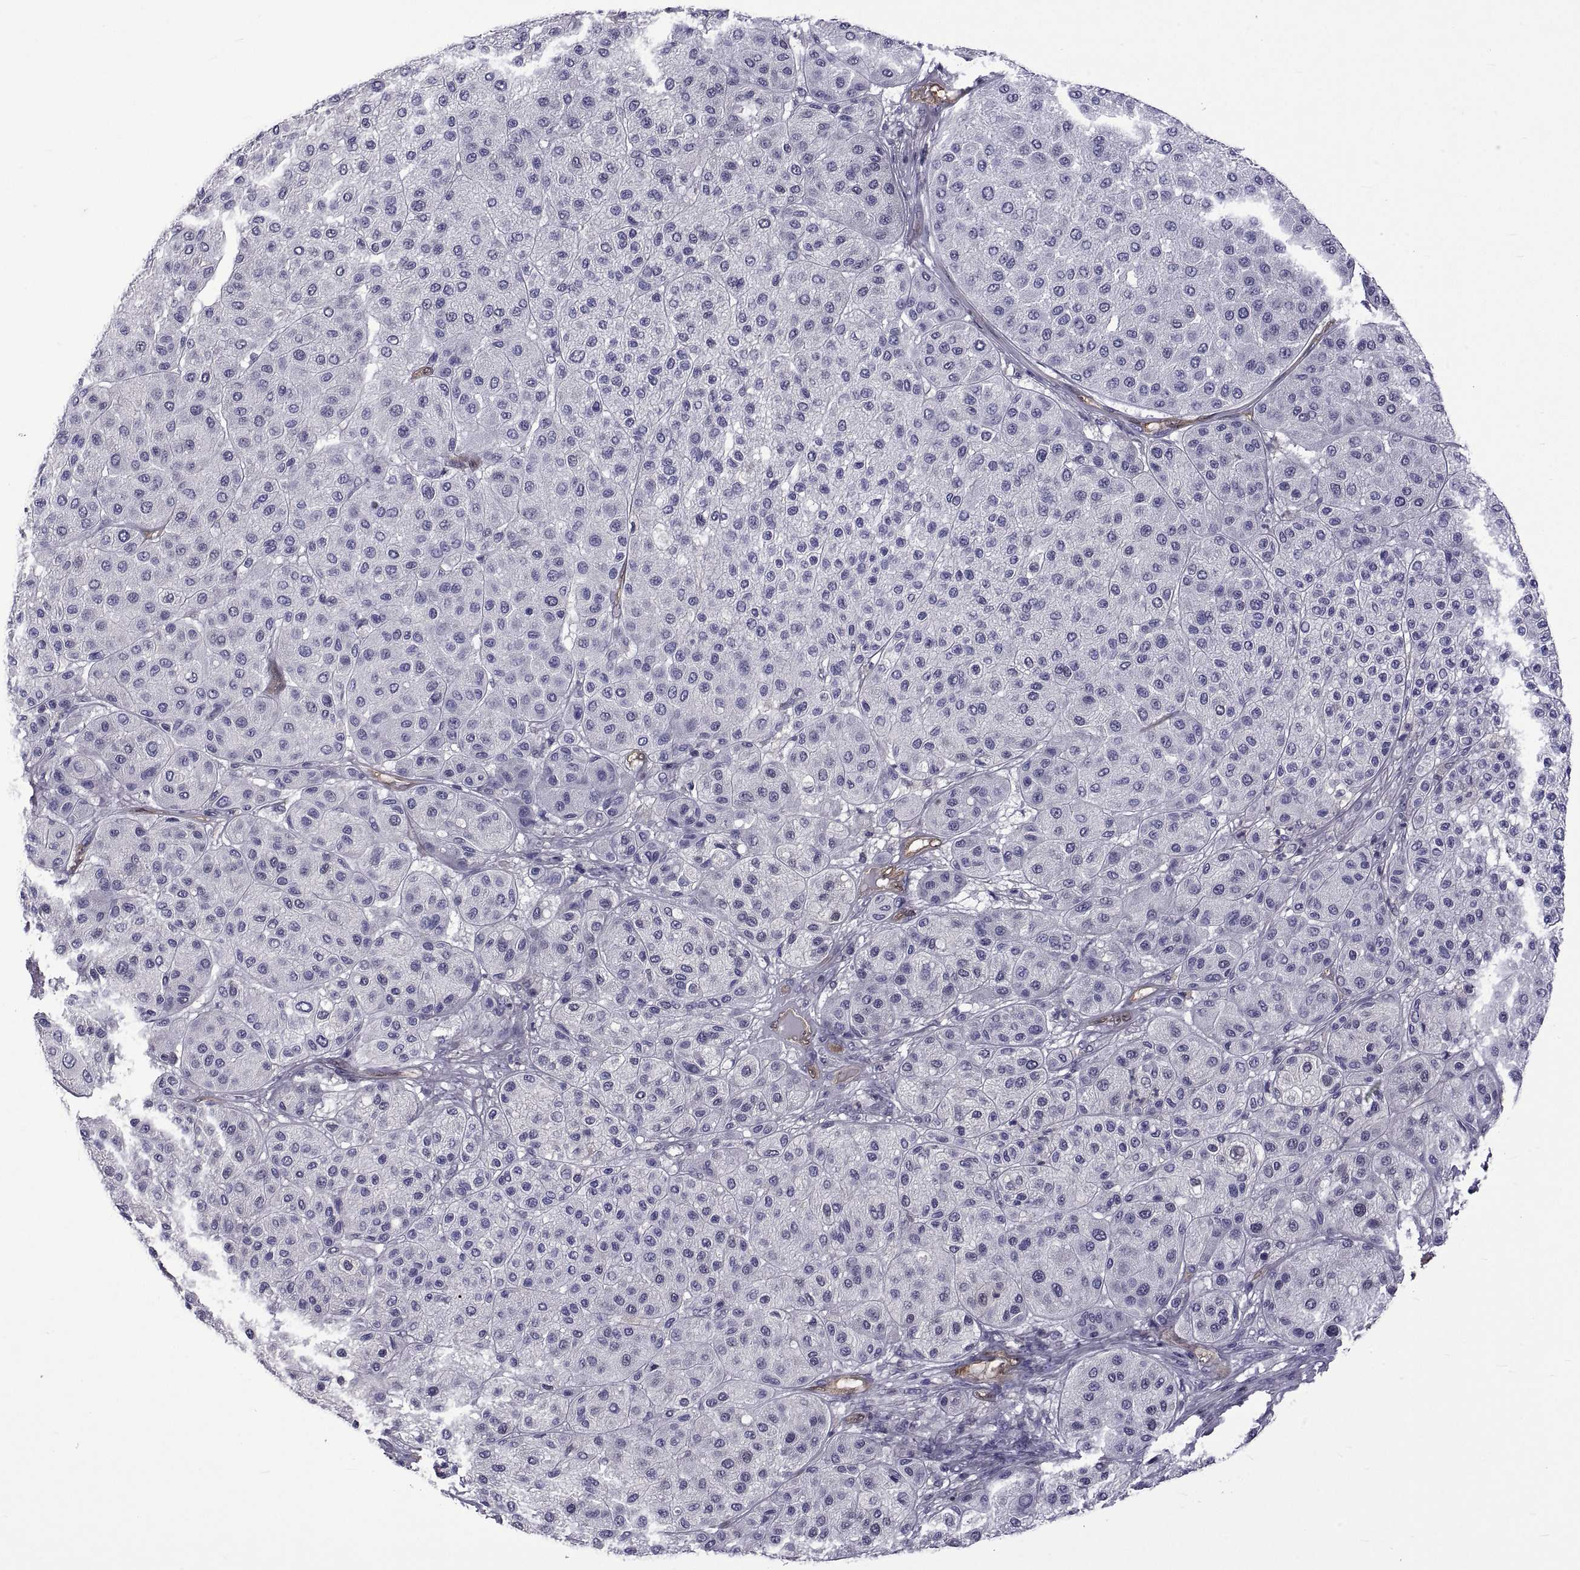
{"staining": {"intensity": "negative", "quantity": "none", "location": "none"}, "tissue": "melanoma", "cell_type": "Tumor cells", "image_type": "cancer", "snomed": [{"axis": "morphology", "description": "Malignant melanoma, Metastatic site"}, {"axis": "topography", "description": "Smooth muscle"}], "caption": "Malignant melanoma (metastatic site) stained for a protein using immunohistochemistry shows no positivity tumor cells.", "gene": "LCN9", "patient": {"sex": "male", "age": 41}}